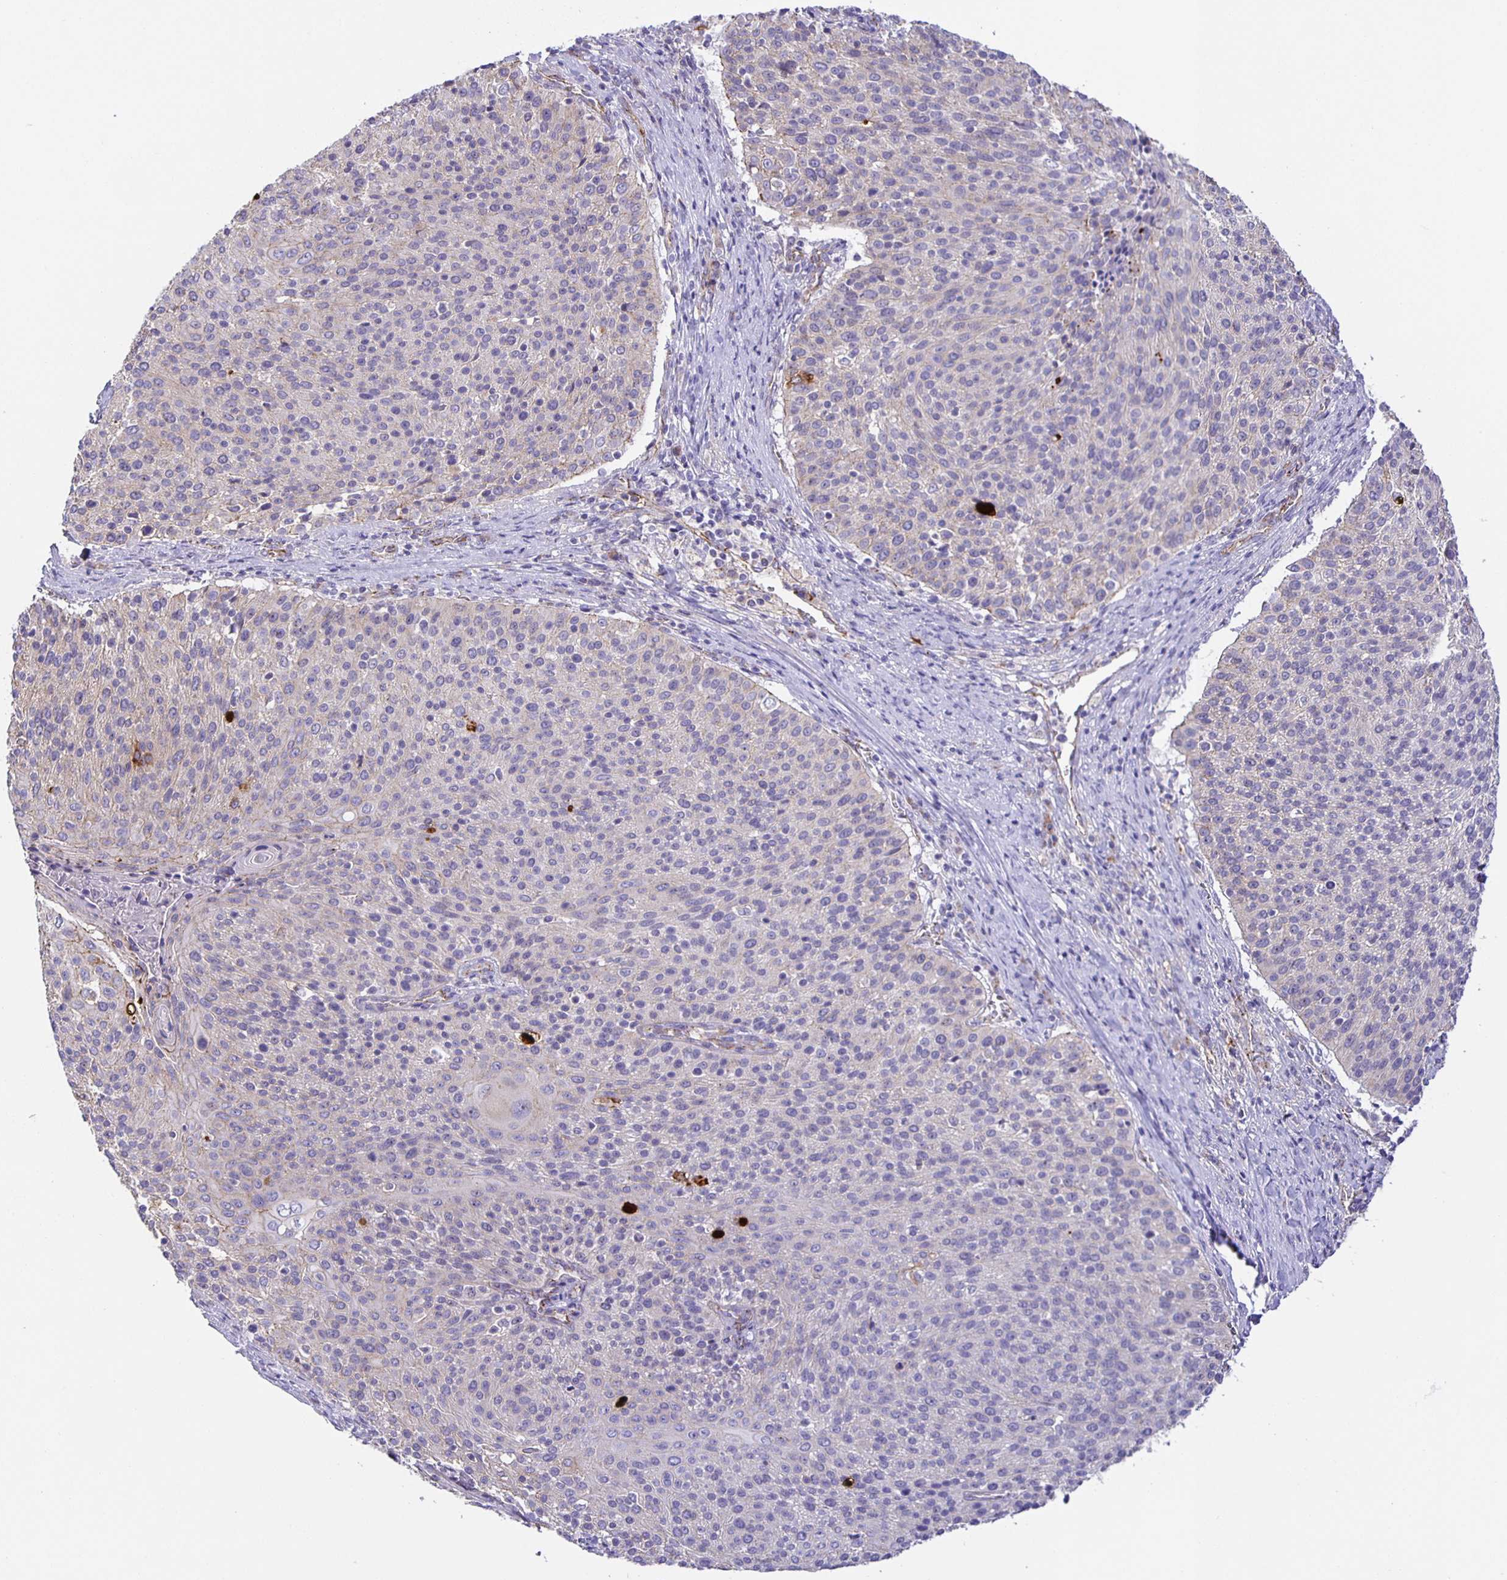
{"staining": {"intensity": "weak", "quantity": "25%-75%", "location": "cytoplasmic/membranous"}, "tissue": "cervical cancer", "cell_type": "Tumor cells", "image_type": "cancer", "snomed": [{"axis": "morphology", "description": "Squamous cell carcinoma, NOS"}, {"axis": "topography", "description": "Cervix"}], "caption": "The photomicrograph demonstrates staining of cervical cancer, revealing weak cytoplasmic/membranous protein expression (brown color) within tumor cells.", "gene": "JMJD4", "patient": {"sex": "female", "age": 31}}